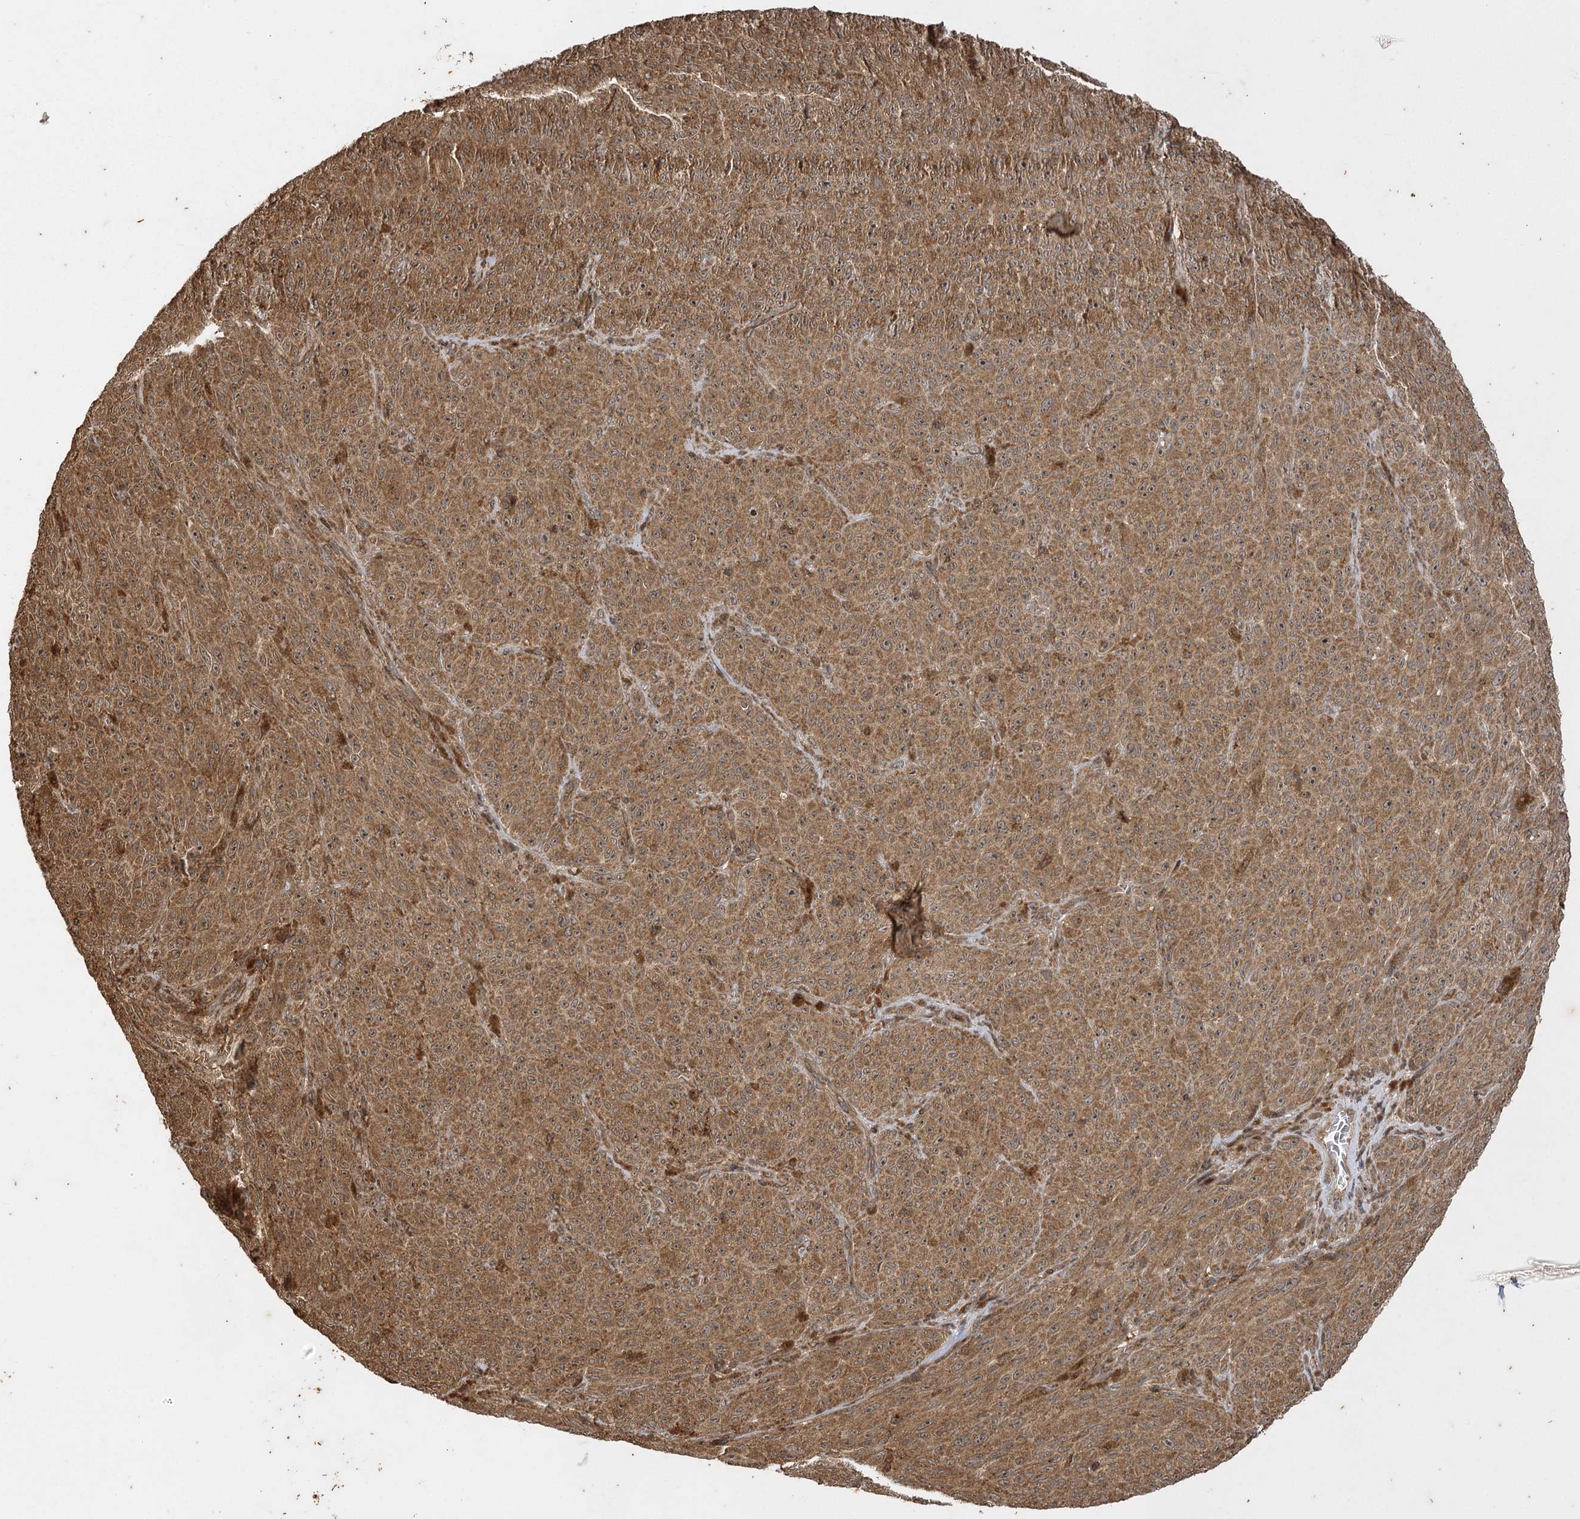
{"staining": {"intensity": "moderate", "quantity": ">75%", "location": "cytoplasmic/membranous,nuclear"}, "tissue": "melanoma", "cell_type": "Tumor cells", "image_type": "cancer", "snomed": [{"axis": "morphology", "description": "Malignant melanoma, NOS"}, {"axis": "topography", "description": "Skin"}], "caption": "The immunohistochemical stain highlights moderate cytoplasmic/membranous and nuclear staining in tumor cells of malignant melanoma tissue.", "gene": "IL11RA", "patient": {"sex": "female", "age": 82}}